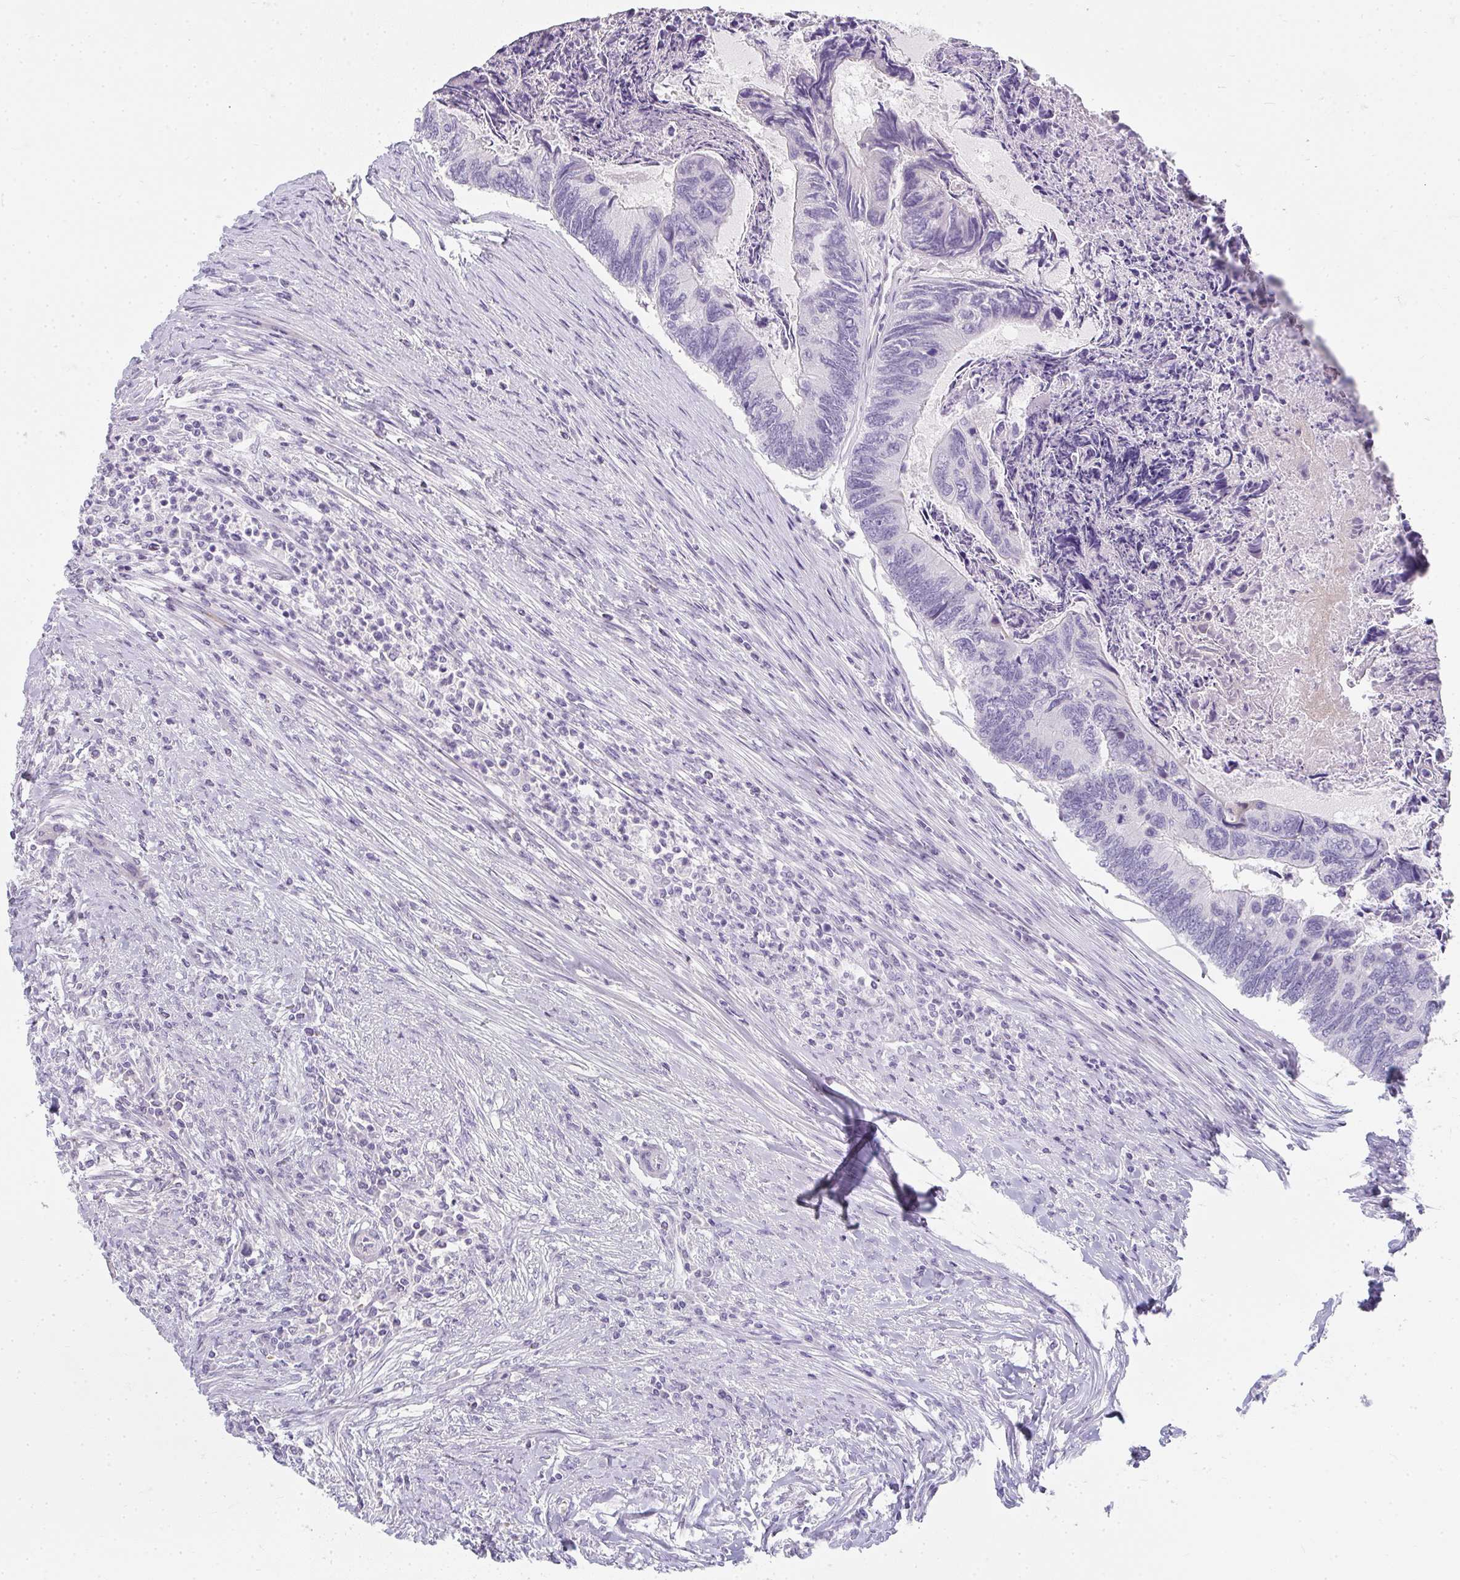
{"staining": {"intensity": "negative", "quantity": "none", "location": "none"}, "tissue": "colorectal cancer", "cell_type": "Tumor cells", "image_type": "cancer", "snomed": [{"axis": "morphology", "description": "Adenocarcinoma, NOS"}, {"axis": "topography", "description": "Colon"}], "caption": "The immunohistochemistry micrograph has no significant positivity in tumor cells of colorectal cancer (adenocarcinoma) tissue.", "gene": "NEU2", "patient": {"sex": "female", "age": 67}}